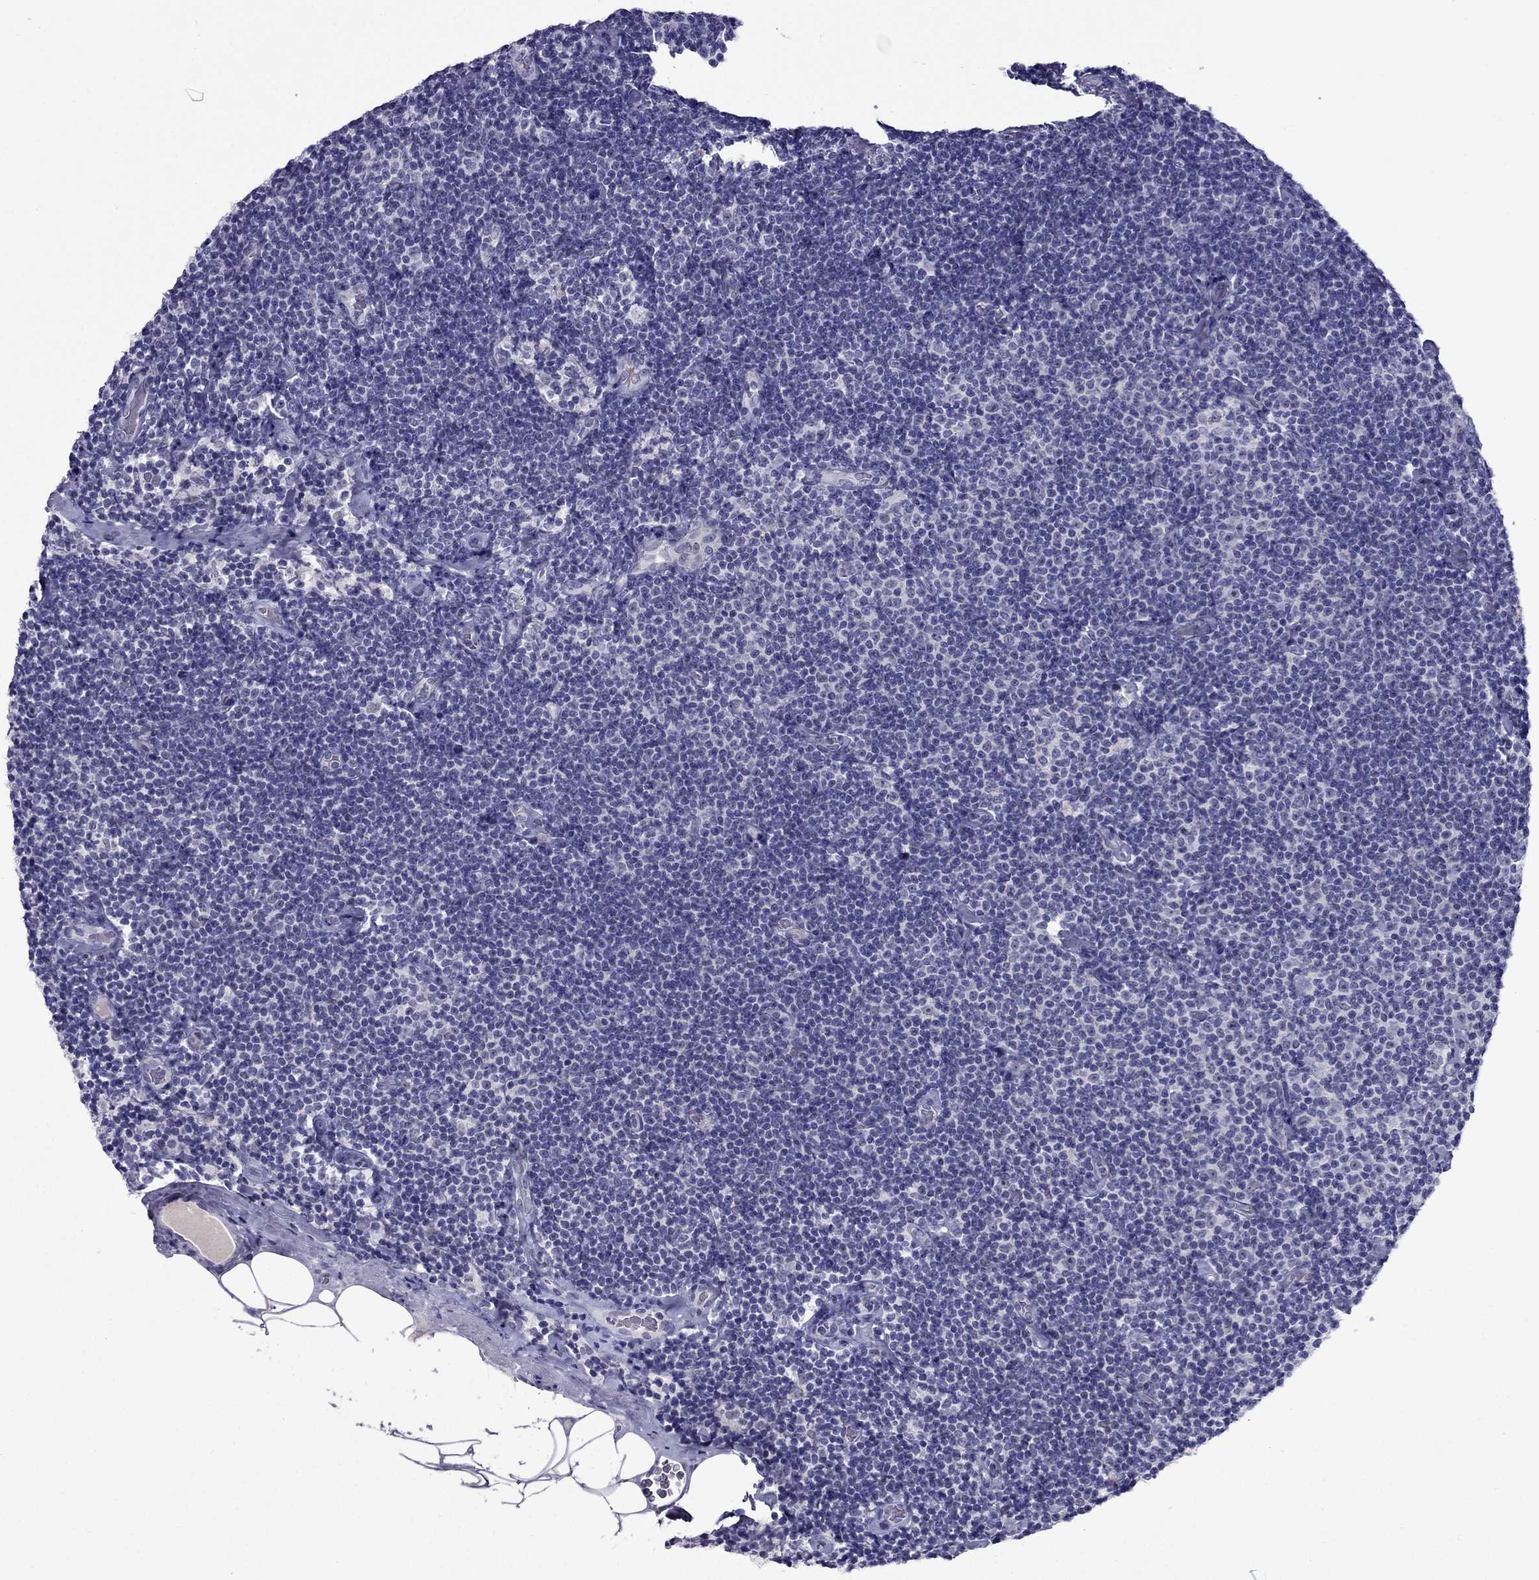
{"staining": {"intensity": "negative", "quantity": "none", "location": "none"}, "tissue": "lymphoma", "cell_type": "Tumor cells", "image_type": "cancer", "snomed": [{"axis": "morphology", "description": "Malignant lymphoma, non-Hodgkin's type, Low grade"}, {"axis": "topography", "description": "Lymph node"}], "caption": "DAB (3,3'-diaminobenzidine) immunohistochemical staining of human lymphoma exhibits no significant staining in tumor cells. (Stains: DAB (3,3'-diaminobenzidine) IHC with hematoxylin counter stain, Microscopy: brightfield microscopy at high magnification).", "gene": "MYBPH", "patient": {"sex": "male", "age": 81}}